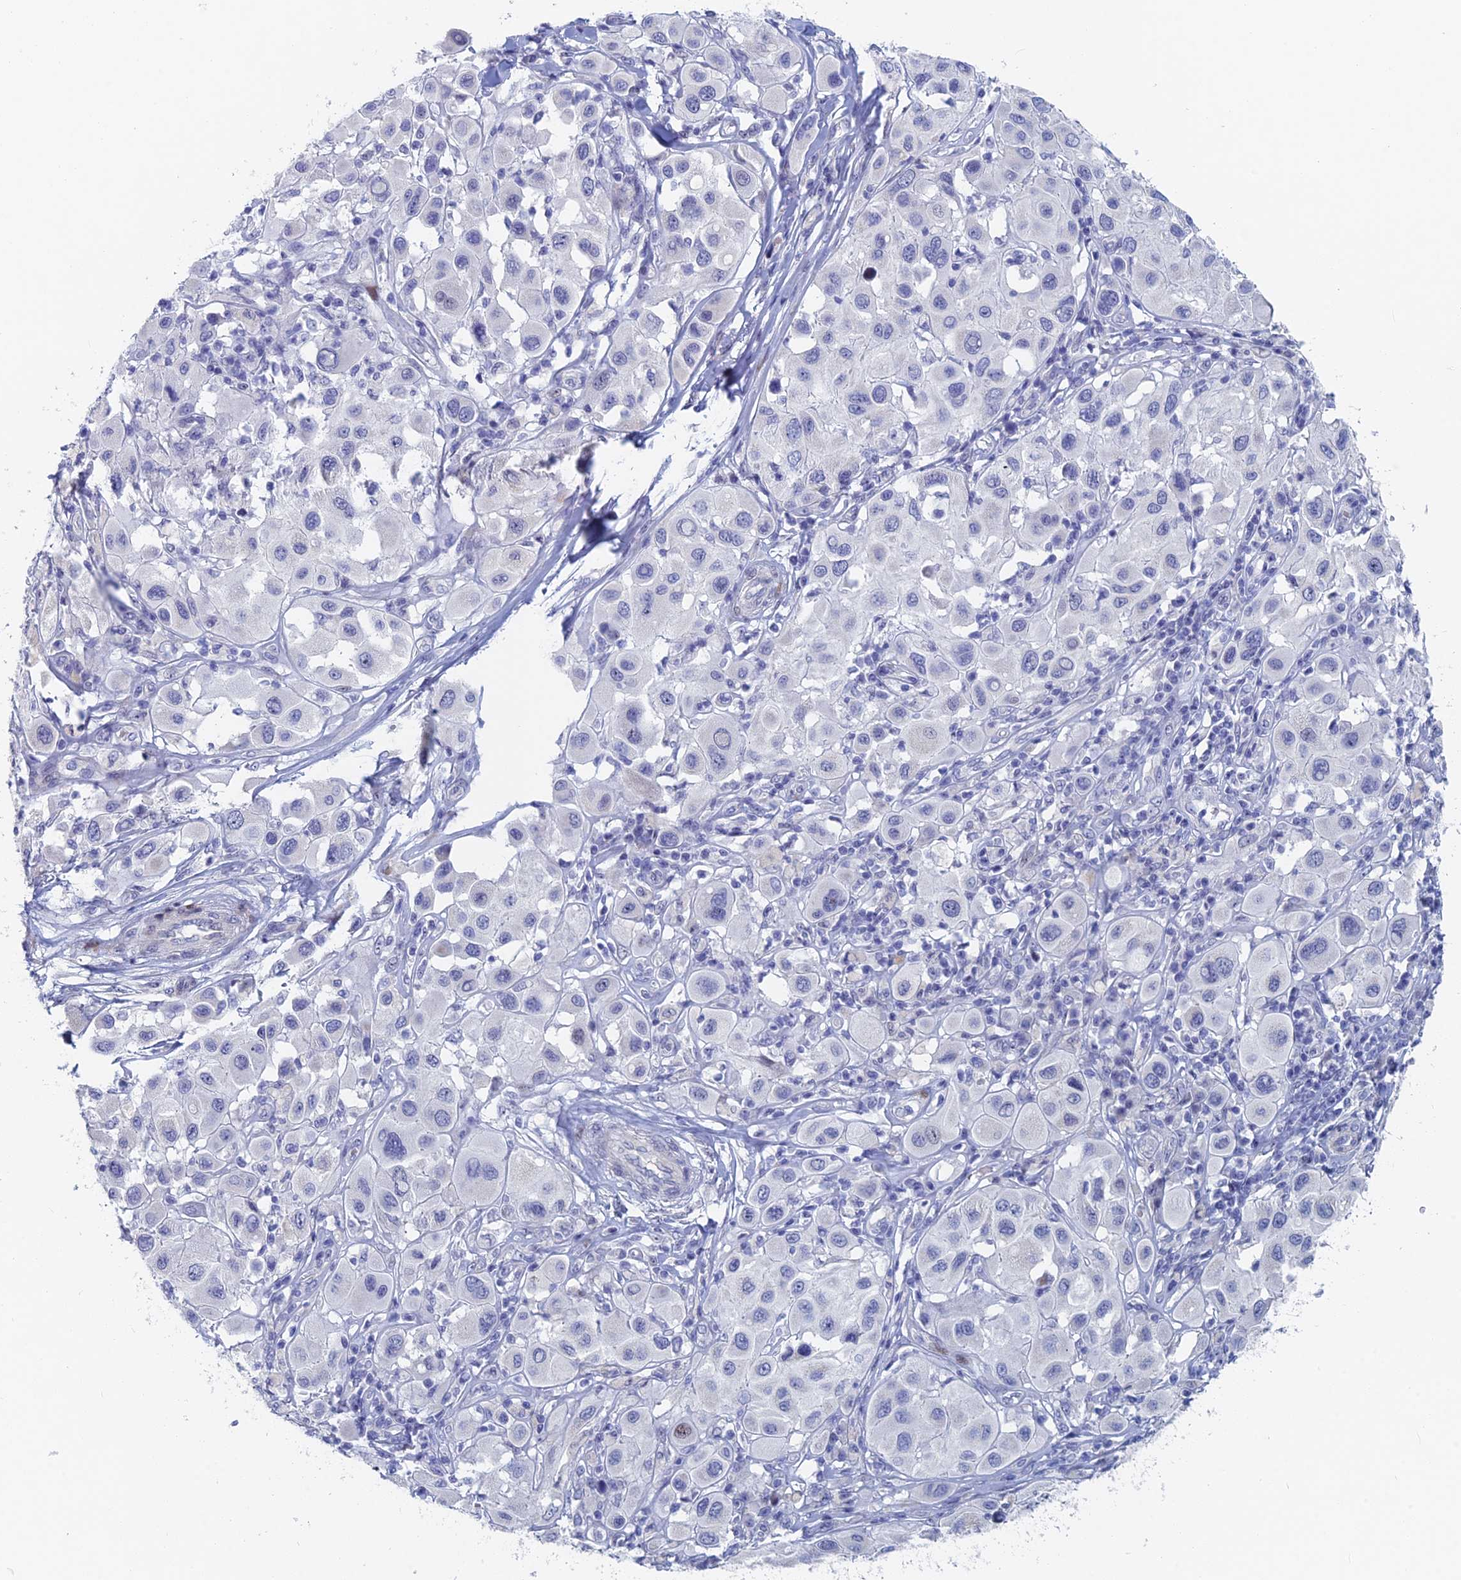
{"staining": {"intensity": "negative", "quantity": "none", "location": "none"}, "tissue": "melanoma", "cell_type": "Tumor cells", "image_type": "cancer", "snomed": [{"axis": "morphology", "description": "Malignant melanoma, Metastatic site"}, {"axis": "topography", "description": "Skin"}], "caption": "Immunohistochemistry (IHC) of melanoma demonstrates no staining in tumor cells. (DAB immunohistochemistry (IHC) with hematoxylin counter stain).", "gene": "DRGX", "patient": {"sex": "male", "age": 41}}